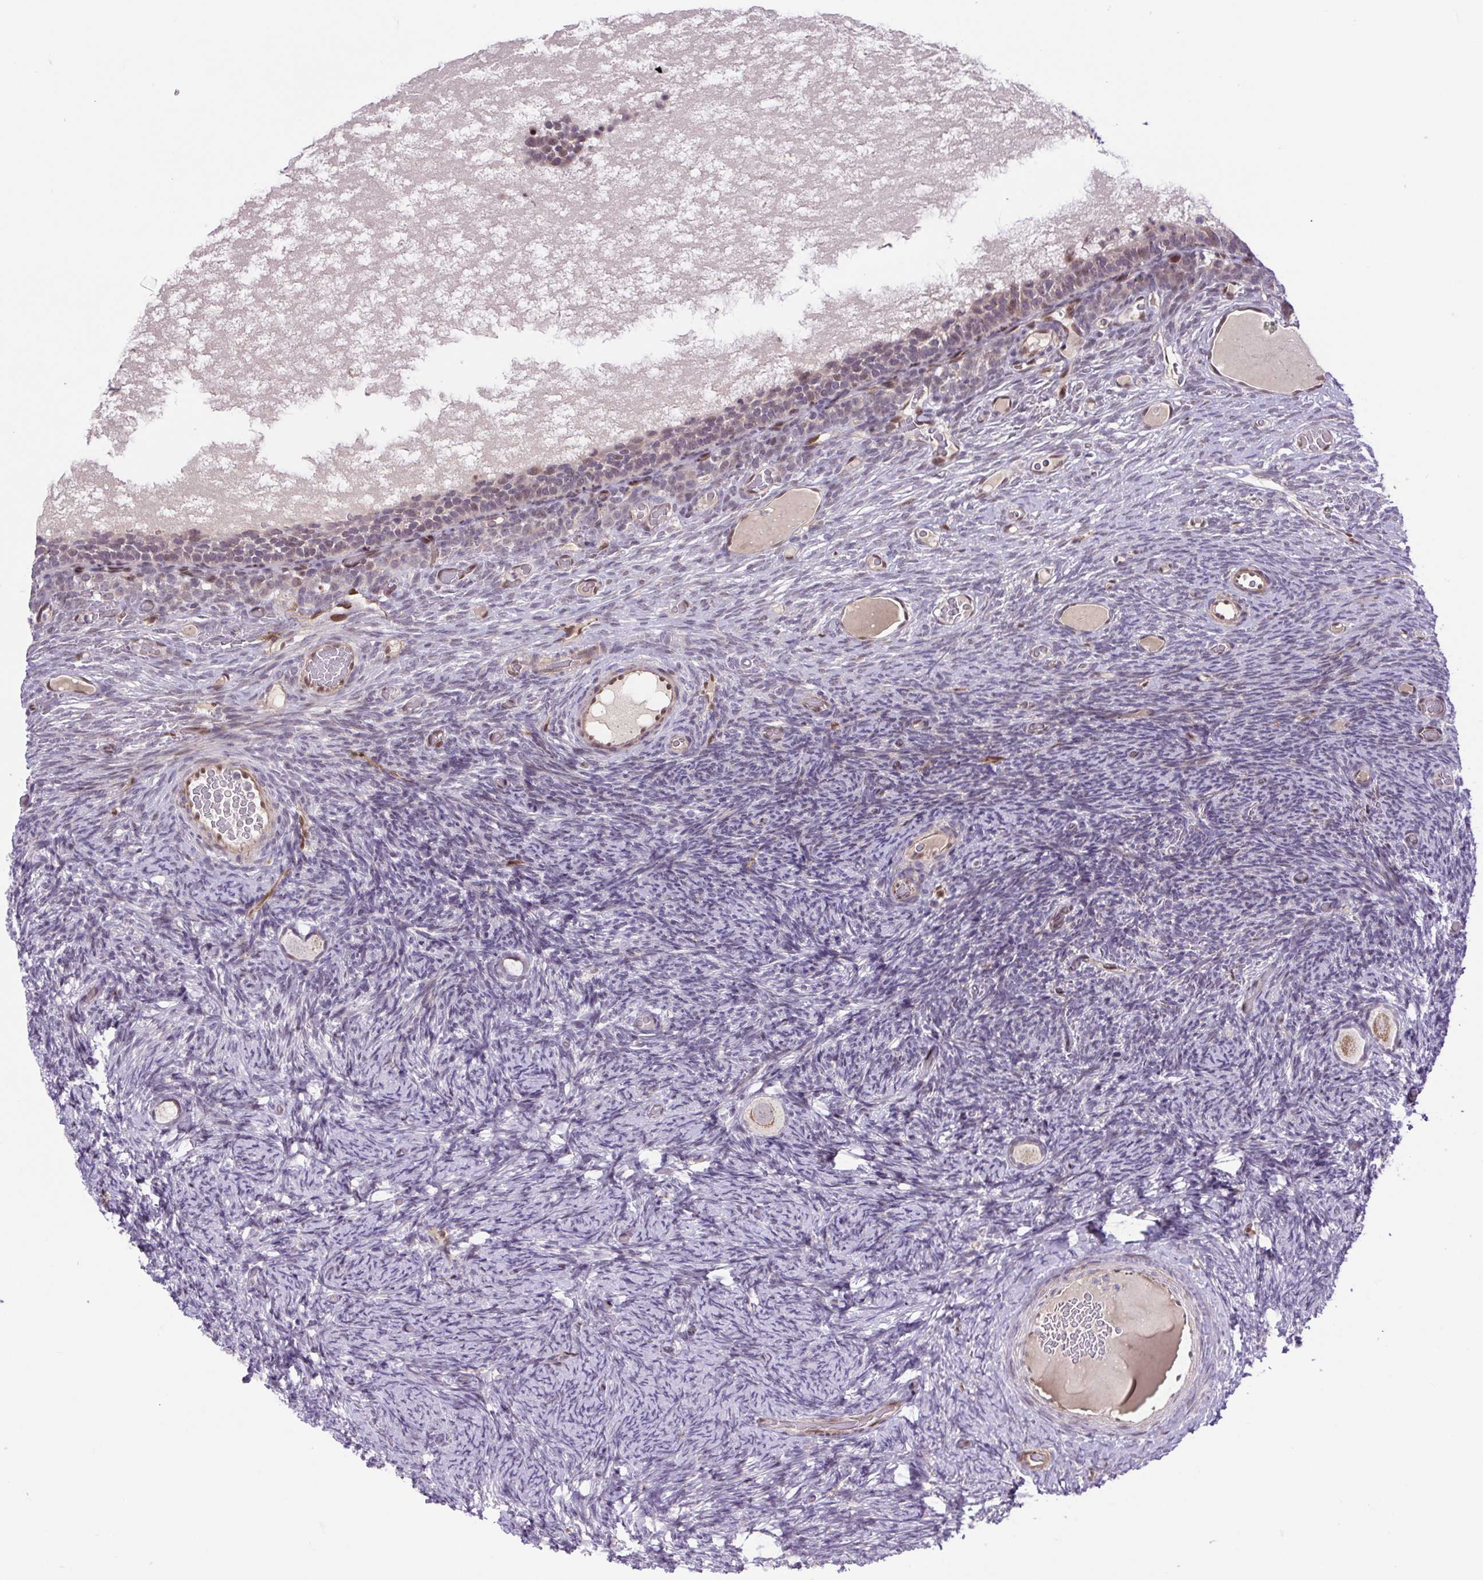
{"staining": {"intensity": "moderate", "quantity": "25%-75%", "location": "cytoplasmic/membranous"}, "tissue": "ovary", "cell_type": "Follicle cells", "image_type": "normal", "snomed": [{"axis": "morphology", "description": "Normal tissue, NOS"}, {"axis": "topography", "description": "Ovary"}], "caption": "Ovary stained with a brown dye exhibits moderate cytoplasmic/membranous positive expression in about 25%-75% of follicle cells.", "gene": "ERG", "patient": {"sex": "female", "age": 34}}